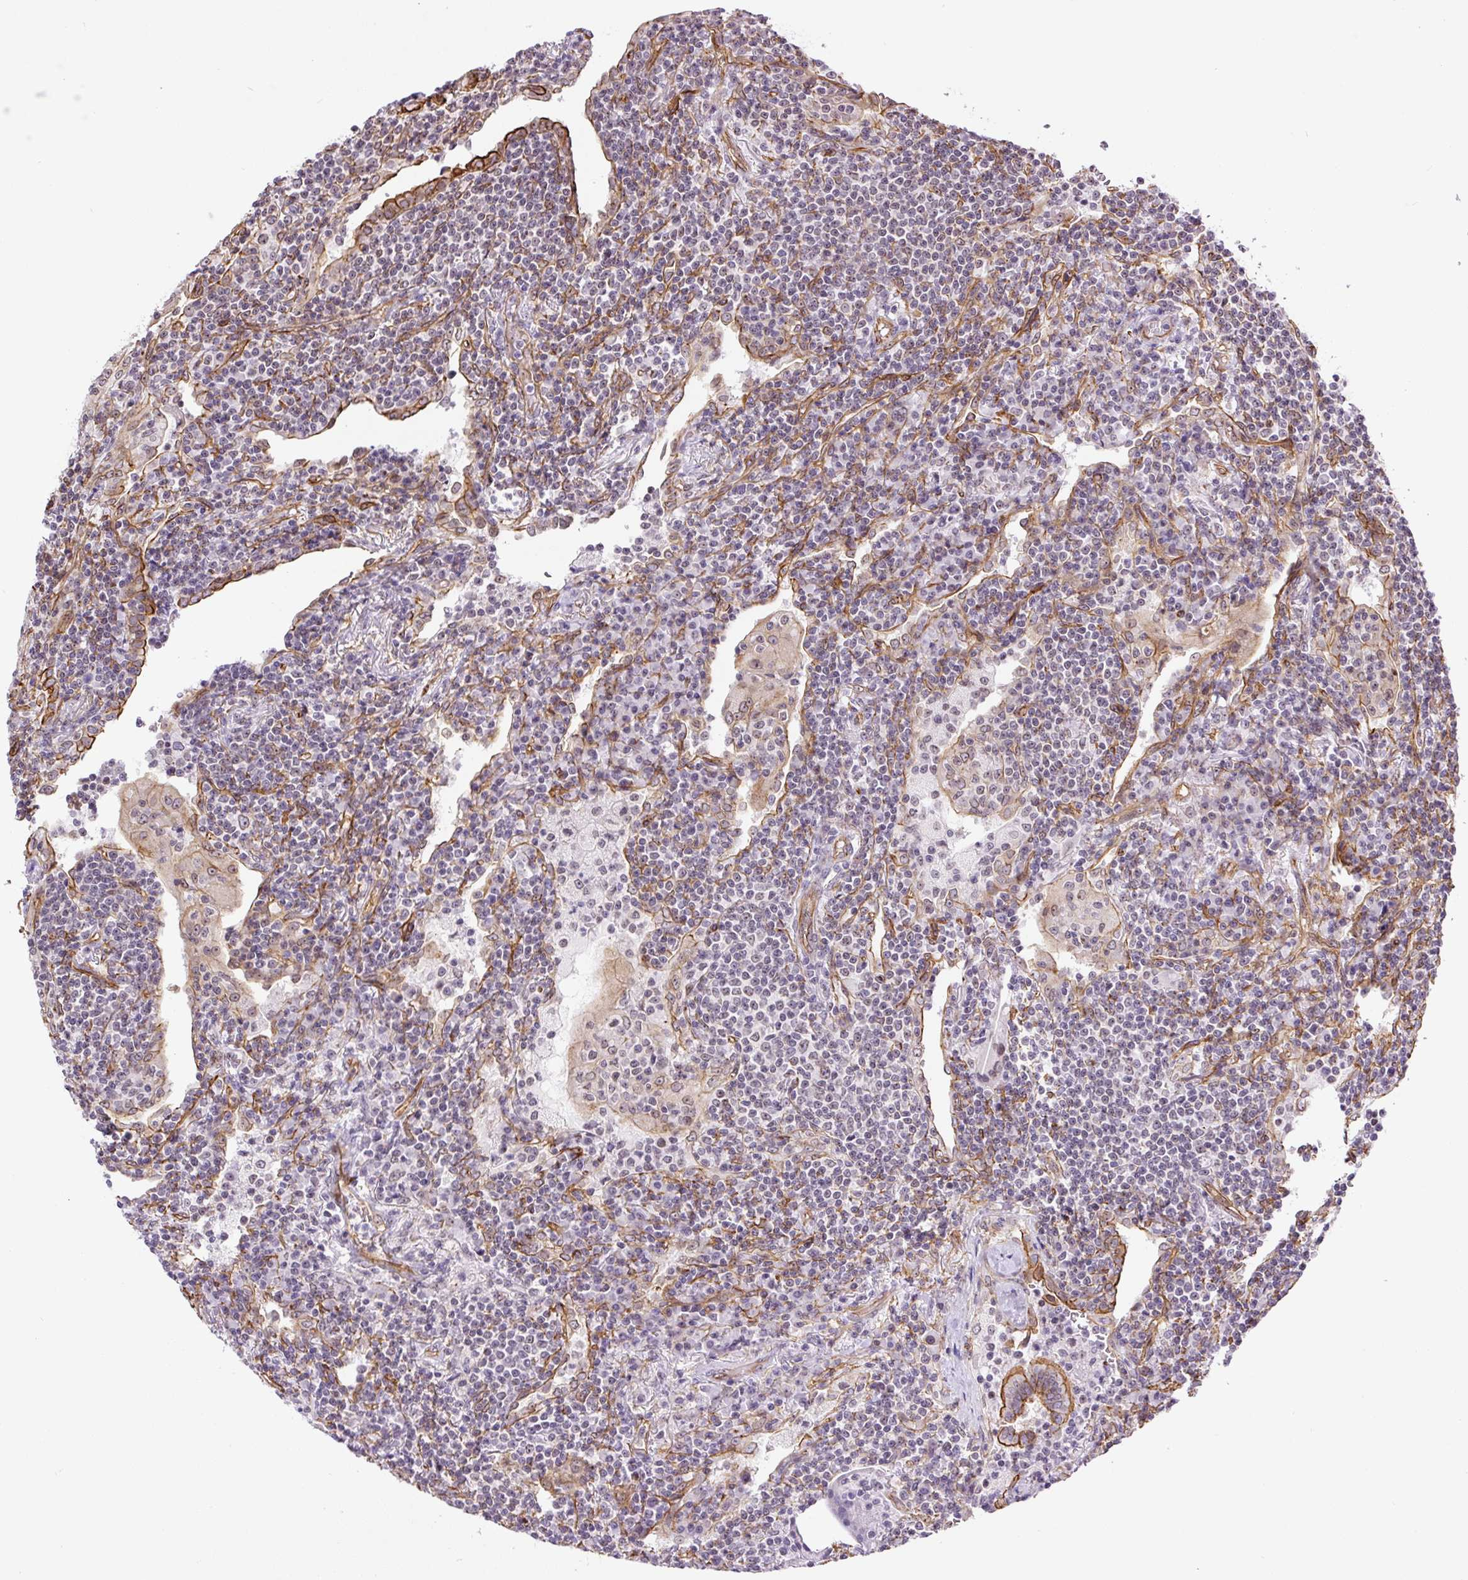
{"staining": {"intensity": "negative", "quantity": "none", "location": "none"}, "tissue": "lymphoma", "cell_type": "Tumor cells", "image_type": "cancer", "snomed": [{"axis": "morphology", "description": "Malignant lymphoma, non-Hodgkin's type, Low grade"}, {"axis": "topography", "description": "Lung"}], "caption": "This photomicrograph is of lymphoma stained with IHC to label a protein in brown with the nuclei are counter-stained blue. There is no staining in tumor cells.", "gene": "MYO5C", "patient": {"sex": "female", "age": 71}}